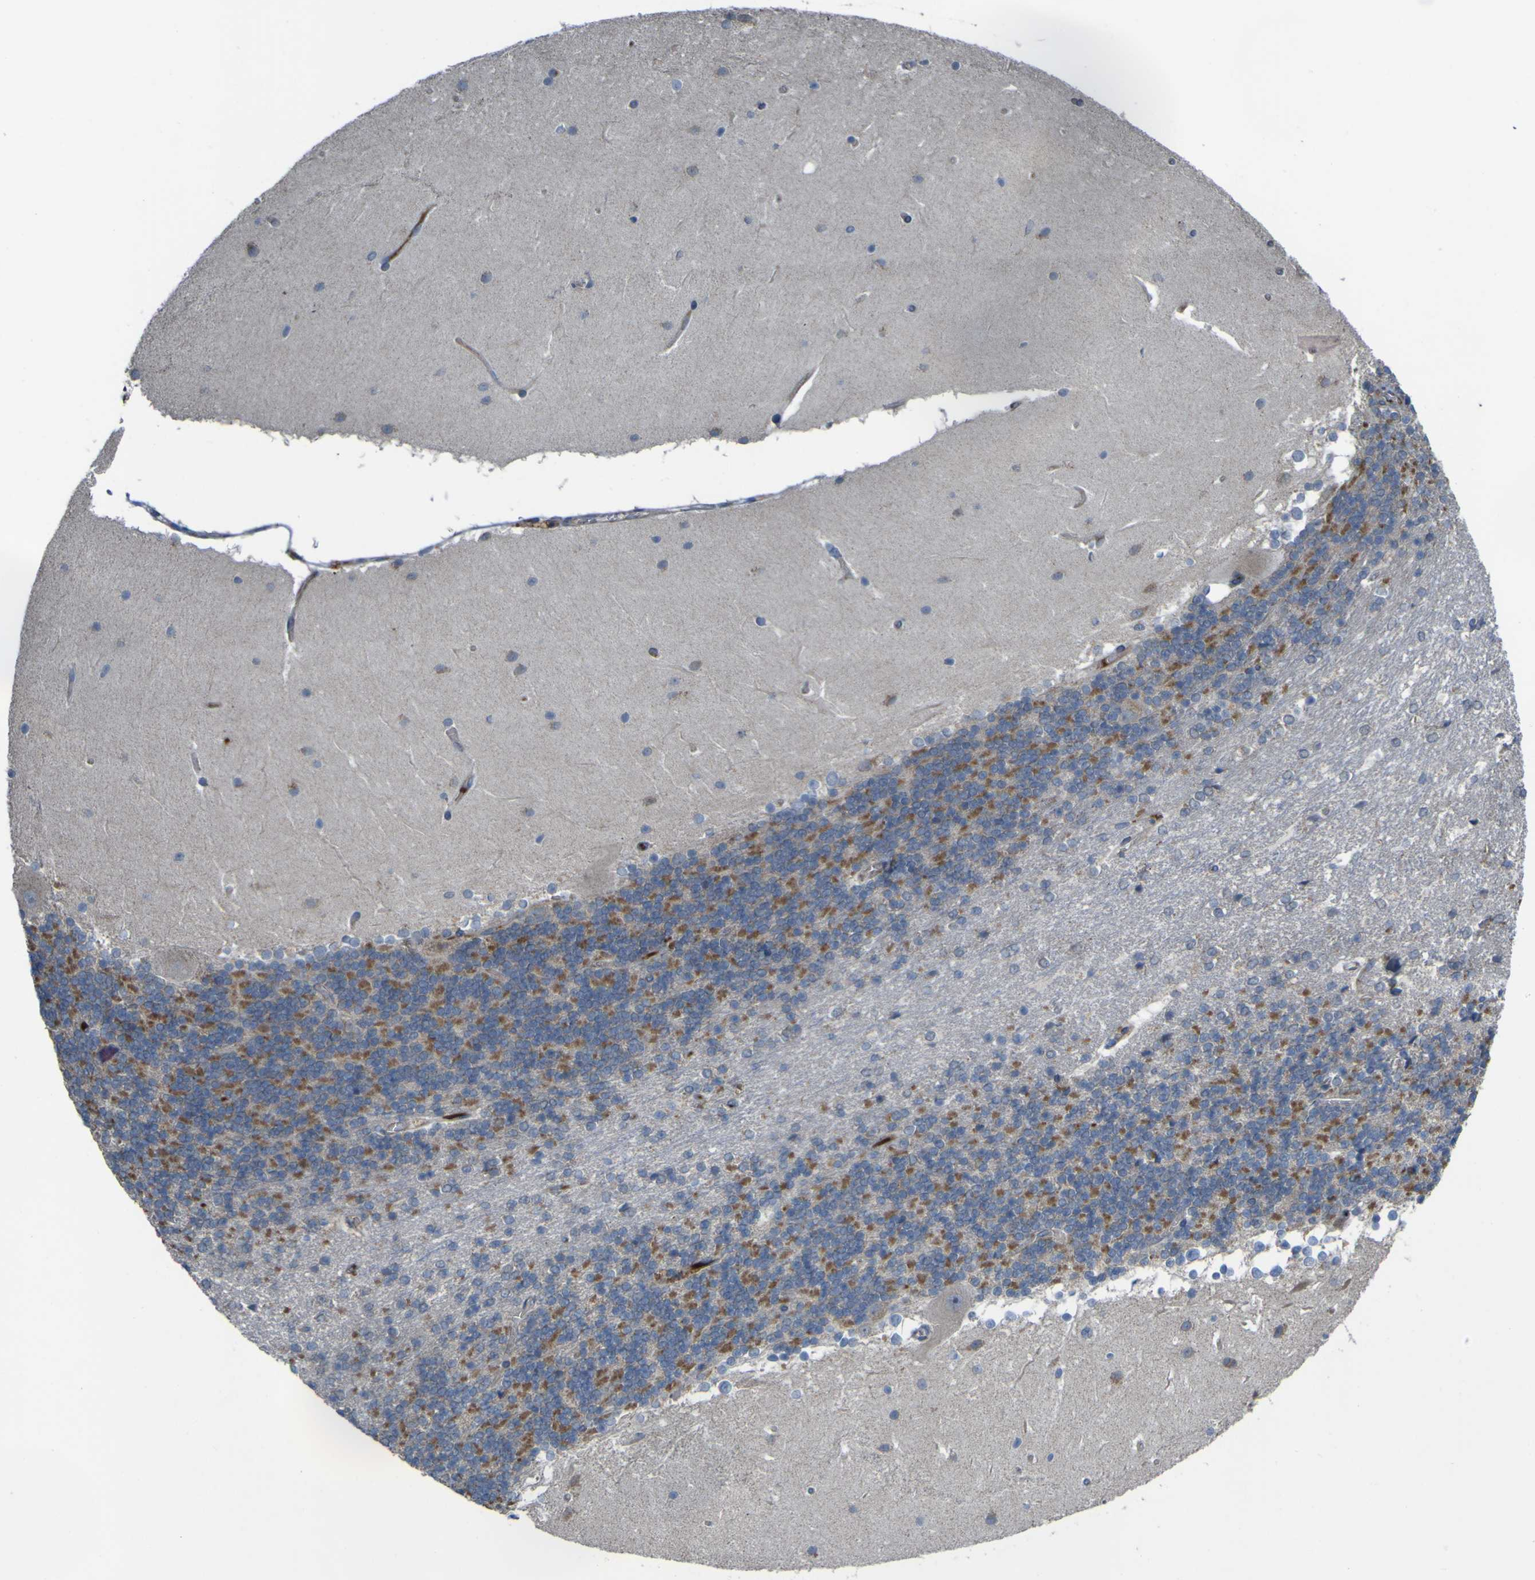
{"staining": {"intensity": "moderate", "quantity": ">75%", "location": "cytoplasmic/membranous"}, "tissue": "cerebellum", "cell_type": "Cells in granular layer", "image_type": "normal", "snomed": [{"axis": "morphology", "description": "Normal tissue, NOS"}, {"axis": "topography", "description": "Cerebellum"}], "caption": "Immunohistochemical staining of unremarkable human cerebellum displays moderate cytoplasmic/membranous protein staining in about >75% of cells in granular layer. Ihc stains the protein of interest in brown and the nuclei are stained blue.", "gene": "GPLD1", "patient": {"sex": "female", "age": 19}}